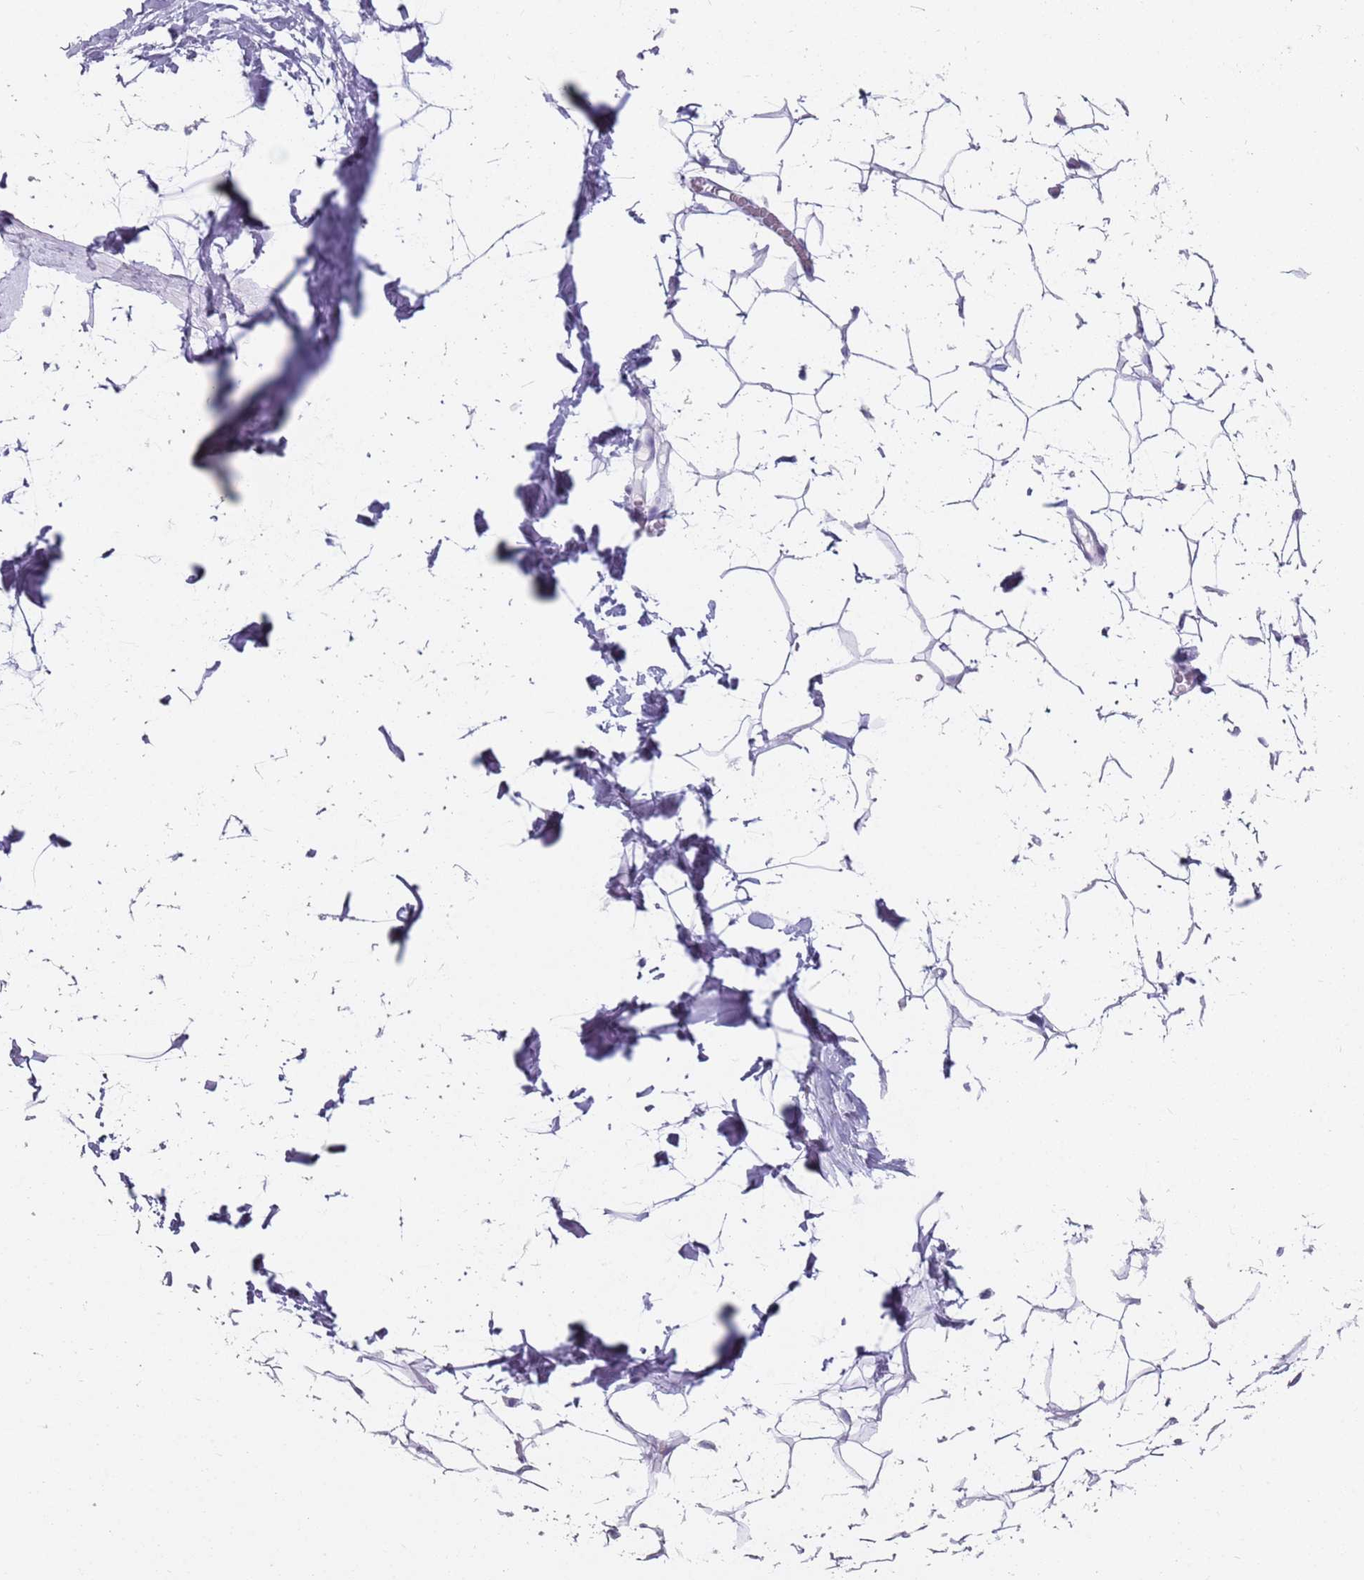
{"staining": {"intensity": "negative", "quantity": "none", "location": "none"}, "tissue": "adipose tissue", "cell_type": "Adipocytes", "image_type": "normal", "snomed": [{"axis": "morphology", "description": "Normal tissue, NOS"}, {"axis": "topography", "description": "Breast"}], "caption": "Benign adipose tissue was stained to show a protein in brown. There is no significant positivity in adipocytes. (DAB immunohistochemistry (IHC) visualized using brightfield microscopy, high magnification).", "gene": "DDX4", "patient": {"sex": "female", "age": 26}}